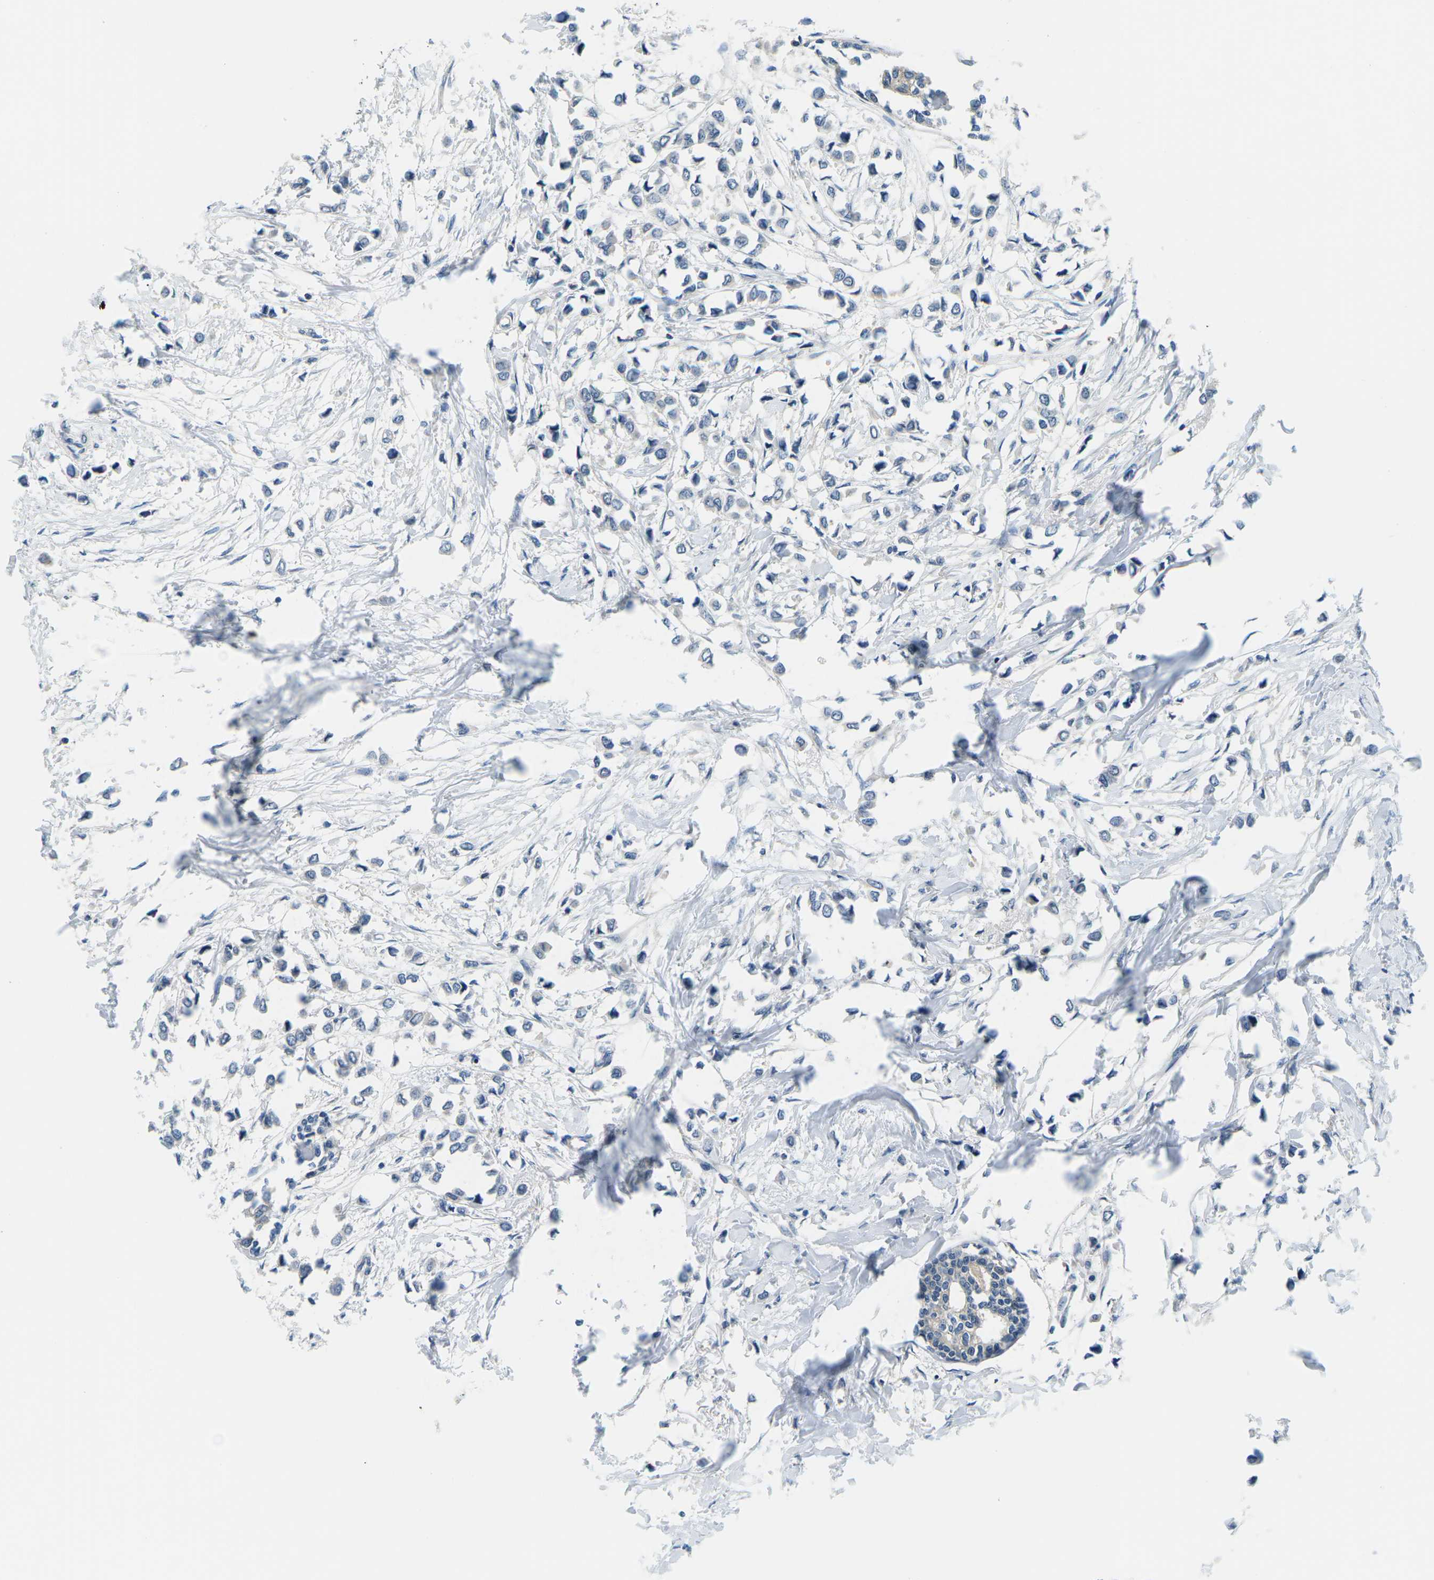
{"staining": {"intensity": "negative", "quantity": "none", "location": "none"}, "tissue": "breast cancer", "cell_type": "Tumor cells", "image_type": "cancer", "snomed": [{"axis": "morphology", "description": "Lobular carcinoma"}, {"axis": "topography", "description": "Breast"}], "caption": "A high-resolution micrograph shows immunohistochemistry staining of breast cancer, which exhibits no significant positivity in tumor cells.", "gene": "CTNND1", "patient": {"sex": "female", "age": 51}}